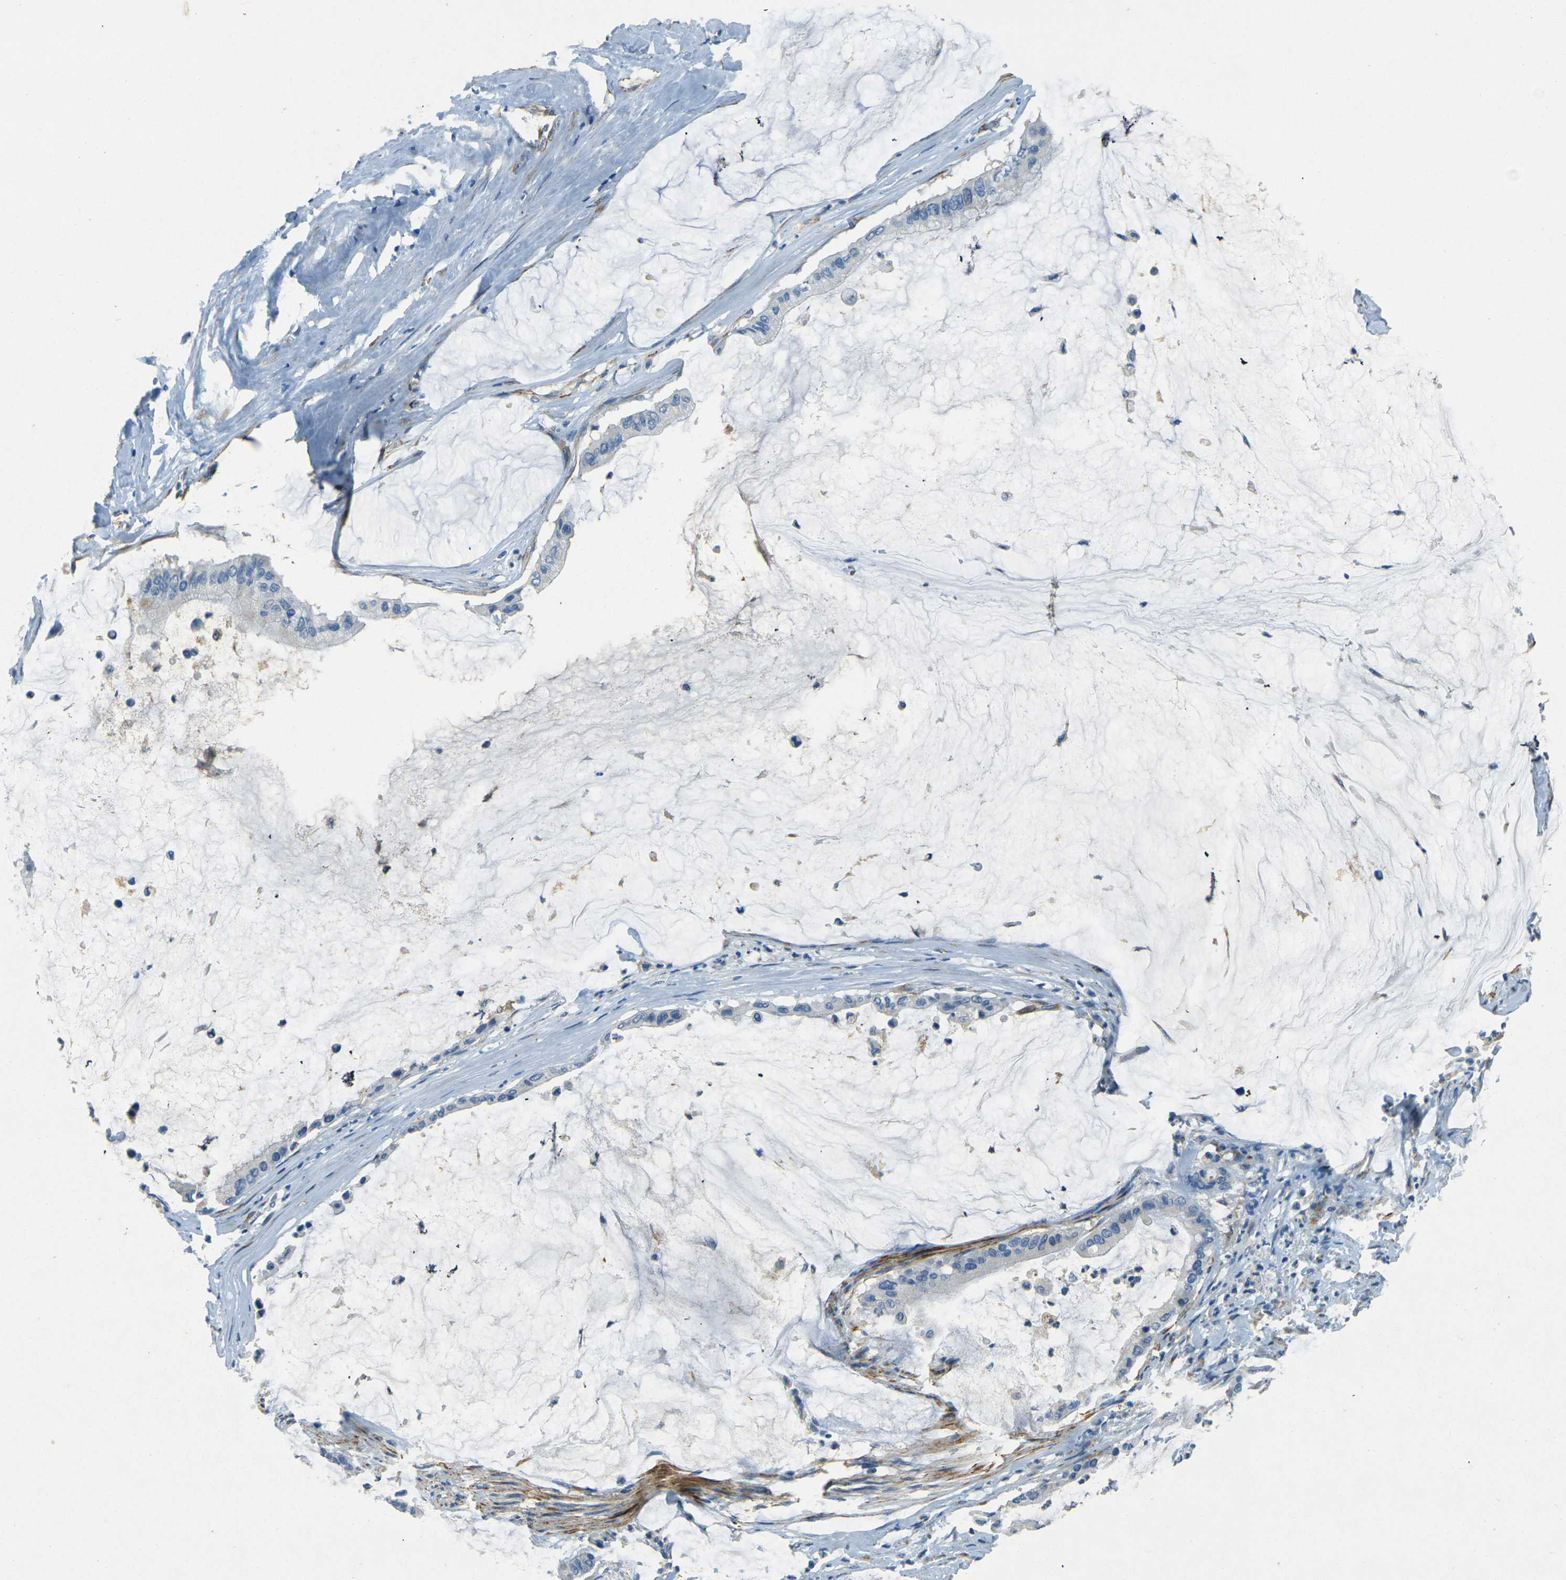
{"staining": {"intensity": "negative", "quantity": "none", "location": "none"}, "tissue": "pancreatic cancer", "cell_type": "Tumor cells", "image_type": "cancer", "snomed": [{"axis": "morphology", "description": "Adenocarcinoma, NOS"}, {"axis": "topography", "description": "Pancreas"}], "caption": "This is a histopathology image of immunohistochemistry staining of pancreatic cancer, which shows no positivity in tumor cells.", "gene": "SORT1", "patient": {"sex": "male", "age": 41}}